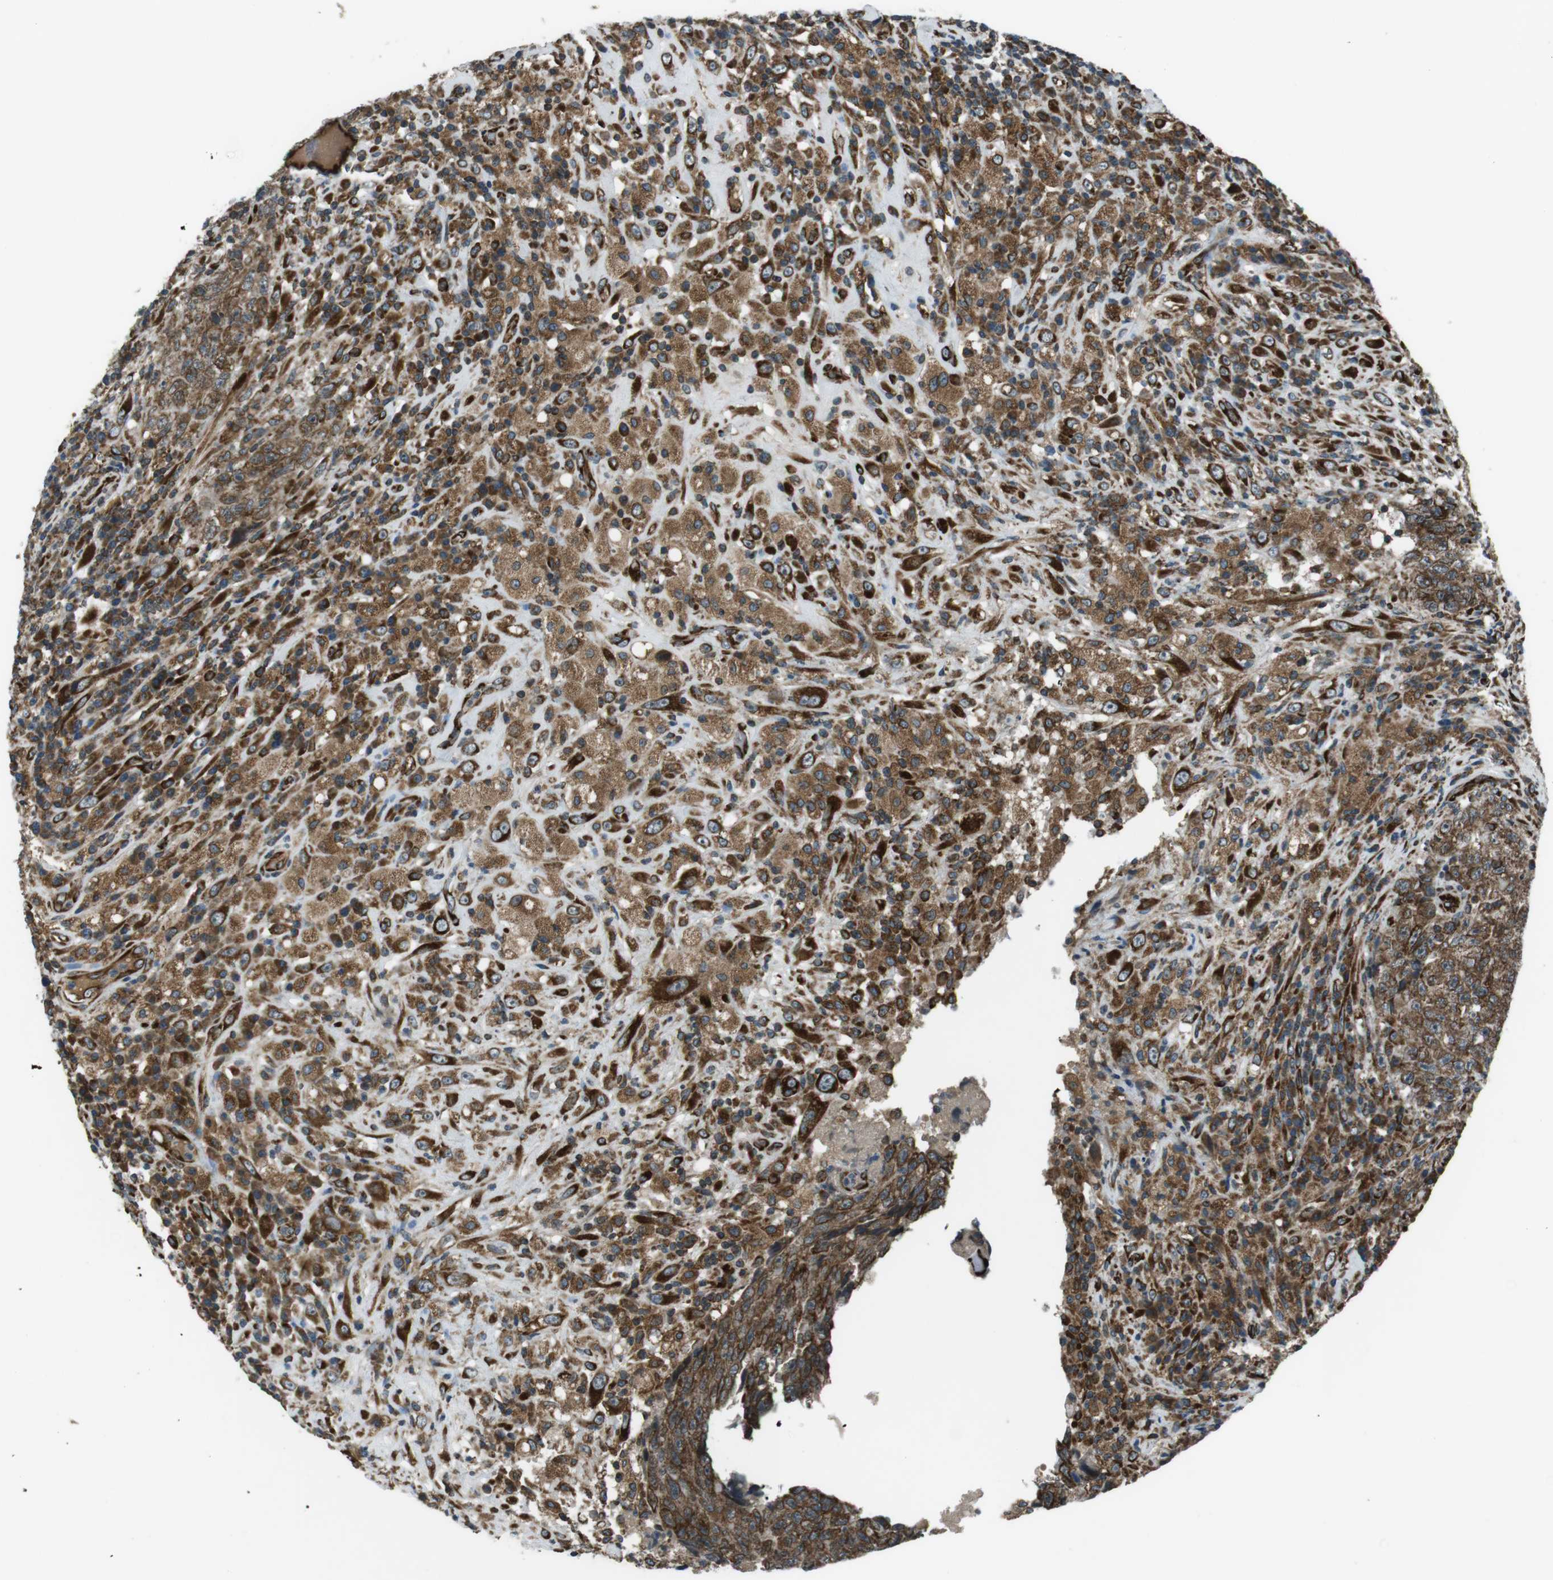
{"staining": {"intensity": "strong", "quantity": ">75%", "location": "cytoplasmic/membranous"}, "tissue": "testis cancer", "cell_type": "Tumor cells", "image_type": "cancer", "snomed": [{"axis": "morphology", "description": "Necrosis, NOS"}, {"axis": "morphology", "description": "Carcinoma, Embryonal, NOS"}, {"axis": "topography", "description": "Testis"}], "caption": "Immunohistochemical staining of human testis cancer demonstrates high levels of strong cytoplasmic/membranous positivity in approximately >75% of tumor cells. Using DAB (brown) and hematoxylin (blue) stains, captured at high magnification using brightfield microscopy.", "gene": "KTN1", "patient": {"sex": "male", "age": 19}}